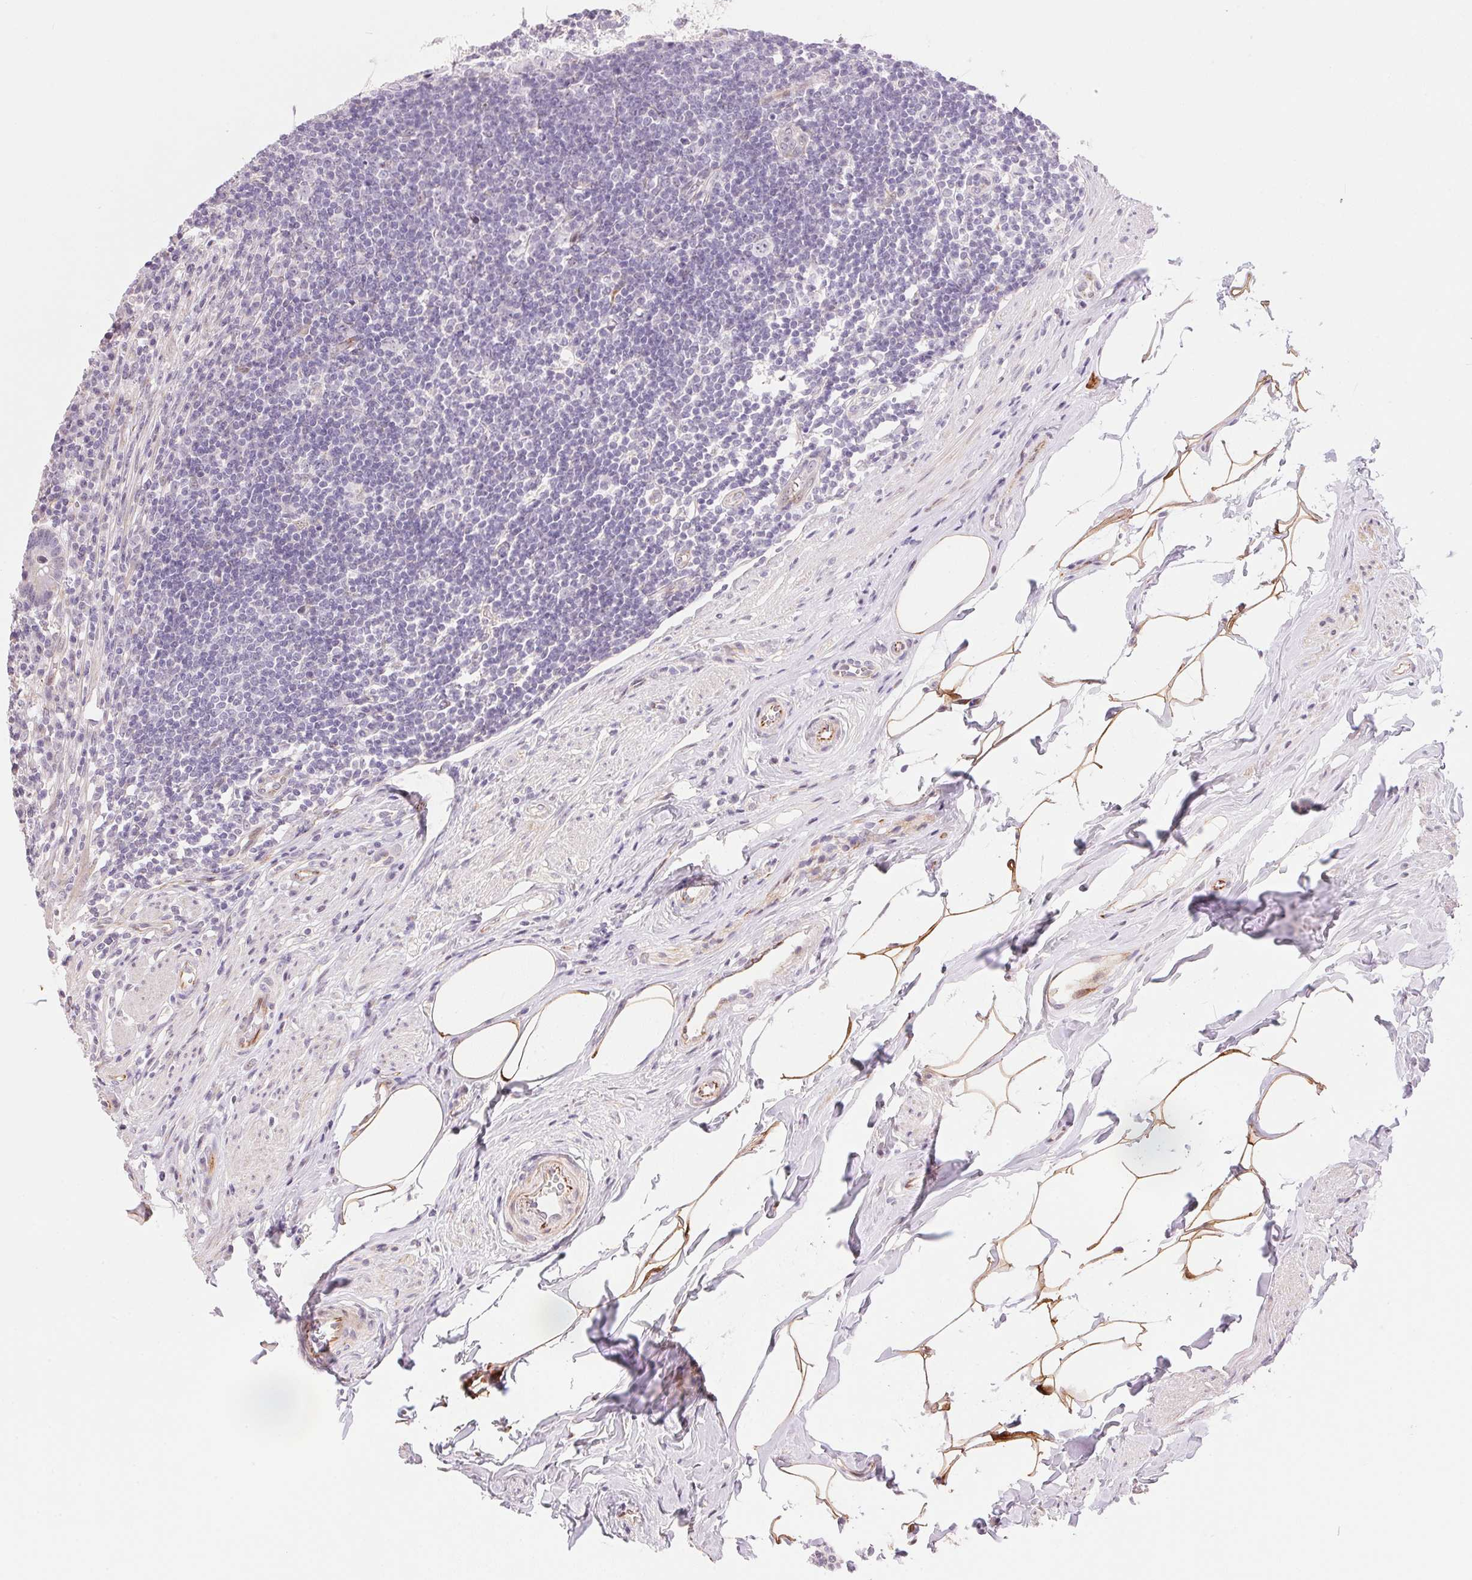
{"staining": {"intensity": "negative", "quantity": "none", "location": "none"}, "tissue": "appendix", "cell_type": "Glandular cells", "image_type": "normal", "snomed": [{"axis": "morphology", "description": "Normal tissue, NOS"}, {"axis": "topography", "description": "Appendix"}], "caption": "This is an immunohistochemistry micrograph of normal human appendix. There is no expression in glandular cells.", "gene": "GYG2", "patient": {"sex": "female", "age": 56}}